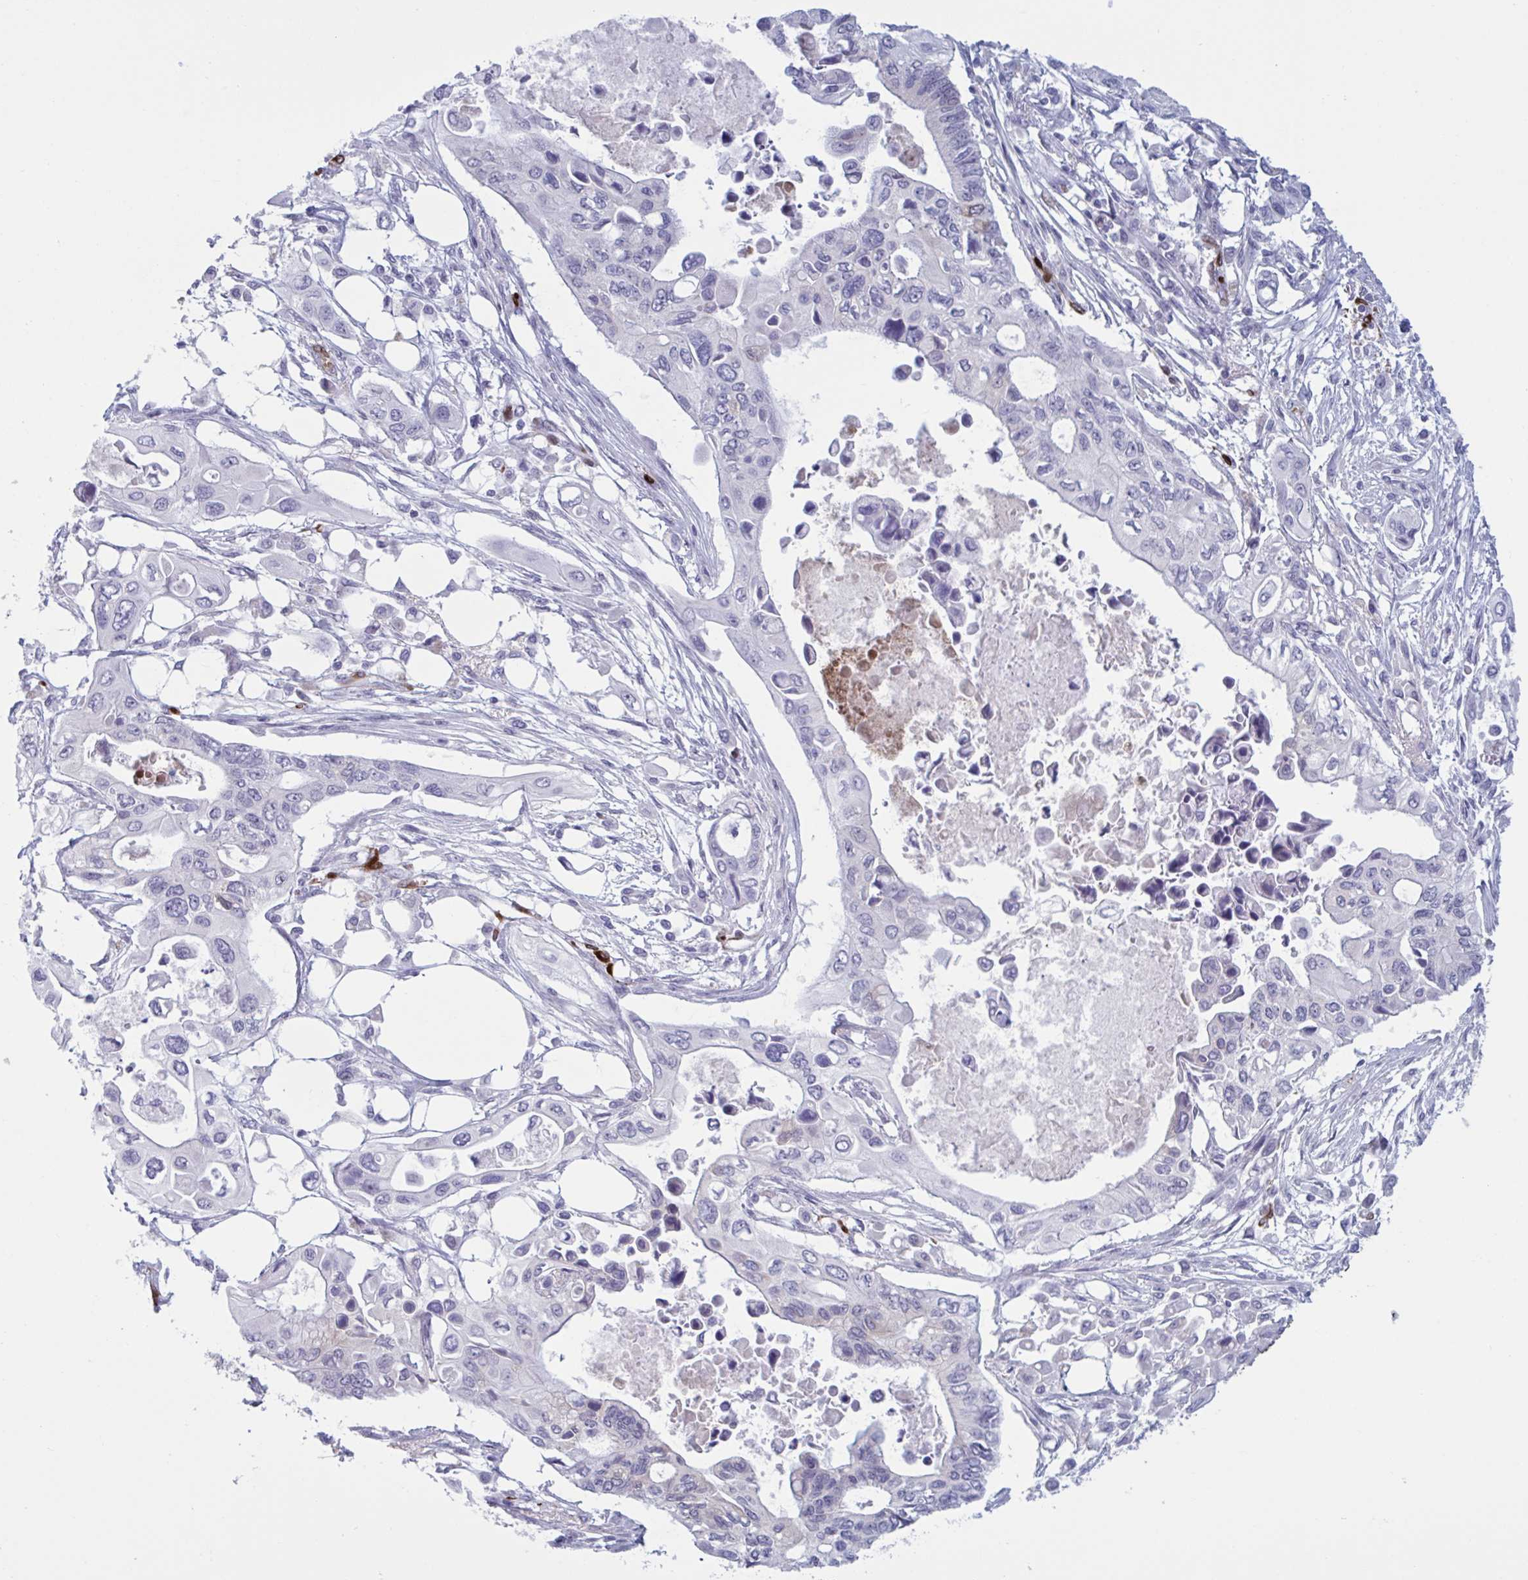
{"staining": {"intensity": "negative", "quantity": "none", "location": "none"}, "tissue": "pancreatic cancer", "cell_type": "Tumor cells", "image_type": "cancer", "snomed": [{"axis": "morphology", "description": "Adenocarcinoma, NOS"}, {"axis": "topography", "description": "Pancreas"}], "caption": "Pancreatic cancer stained for a protein using immunohistochemistry (IHC) reveals no positivity tumor cells.", "gene": "HSD11B2", "patient": {"sex": "female", "age": 63}}